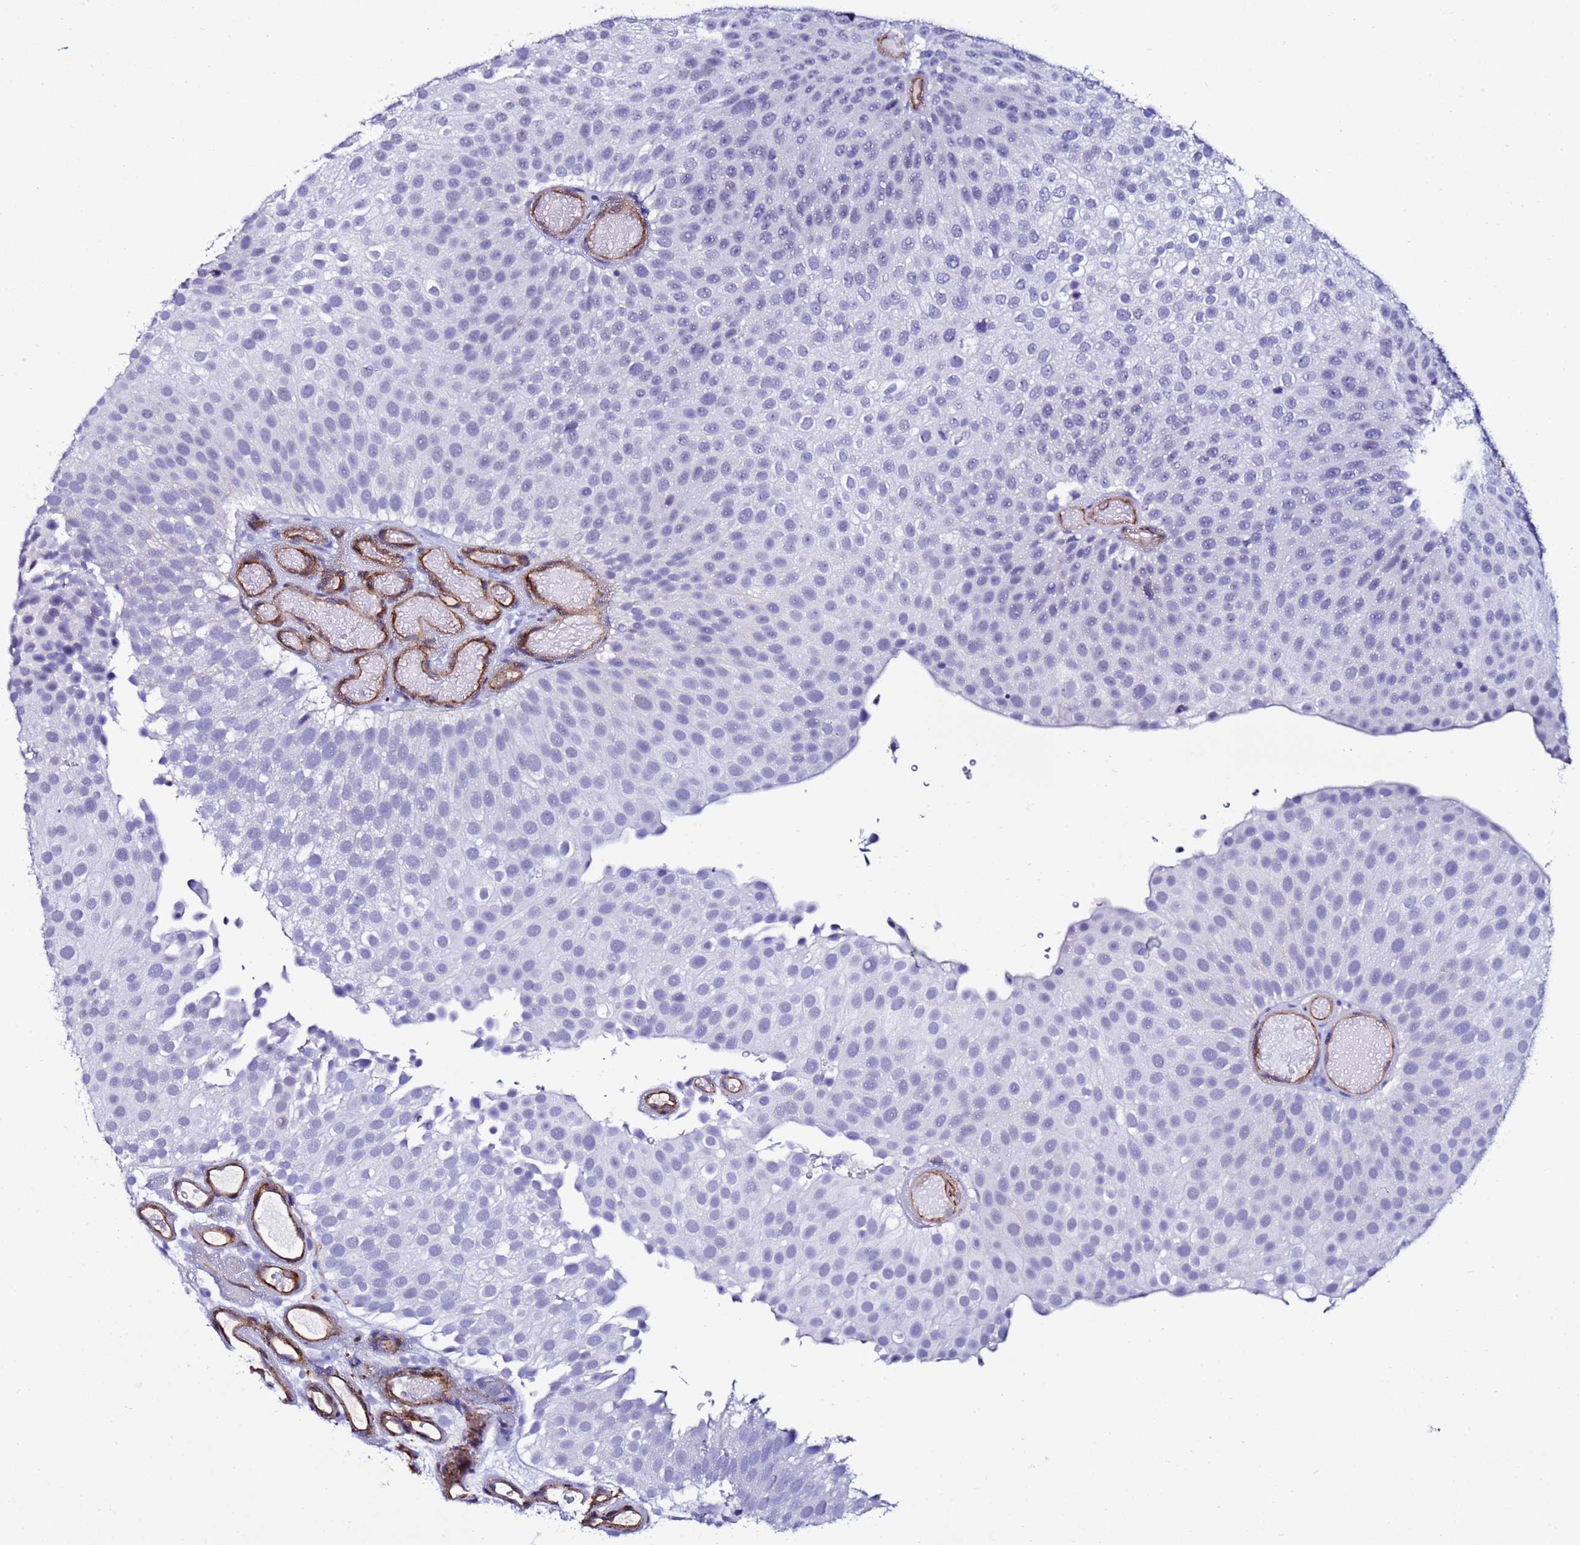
{"staining": {"intensity": "negative", "quantity": "none", "location": "none"}, "tissue": "urothelial cancer", "cell_type": "Tumor cells", "image_type": "cancer", "snomed": [{"axis": "morphology", "description": "Urothelial carcinoma, Low grade"}, {"axis": "topography", "description": "Urinary bladder"}], "caption": "Tumor cells show no significant protein positivity in urothelial cancer.", "gene": "DEFB104A", "patient": {"sex": "male", "age": 78}}